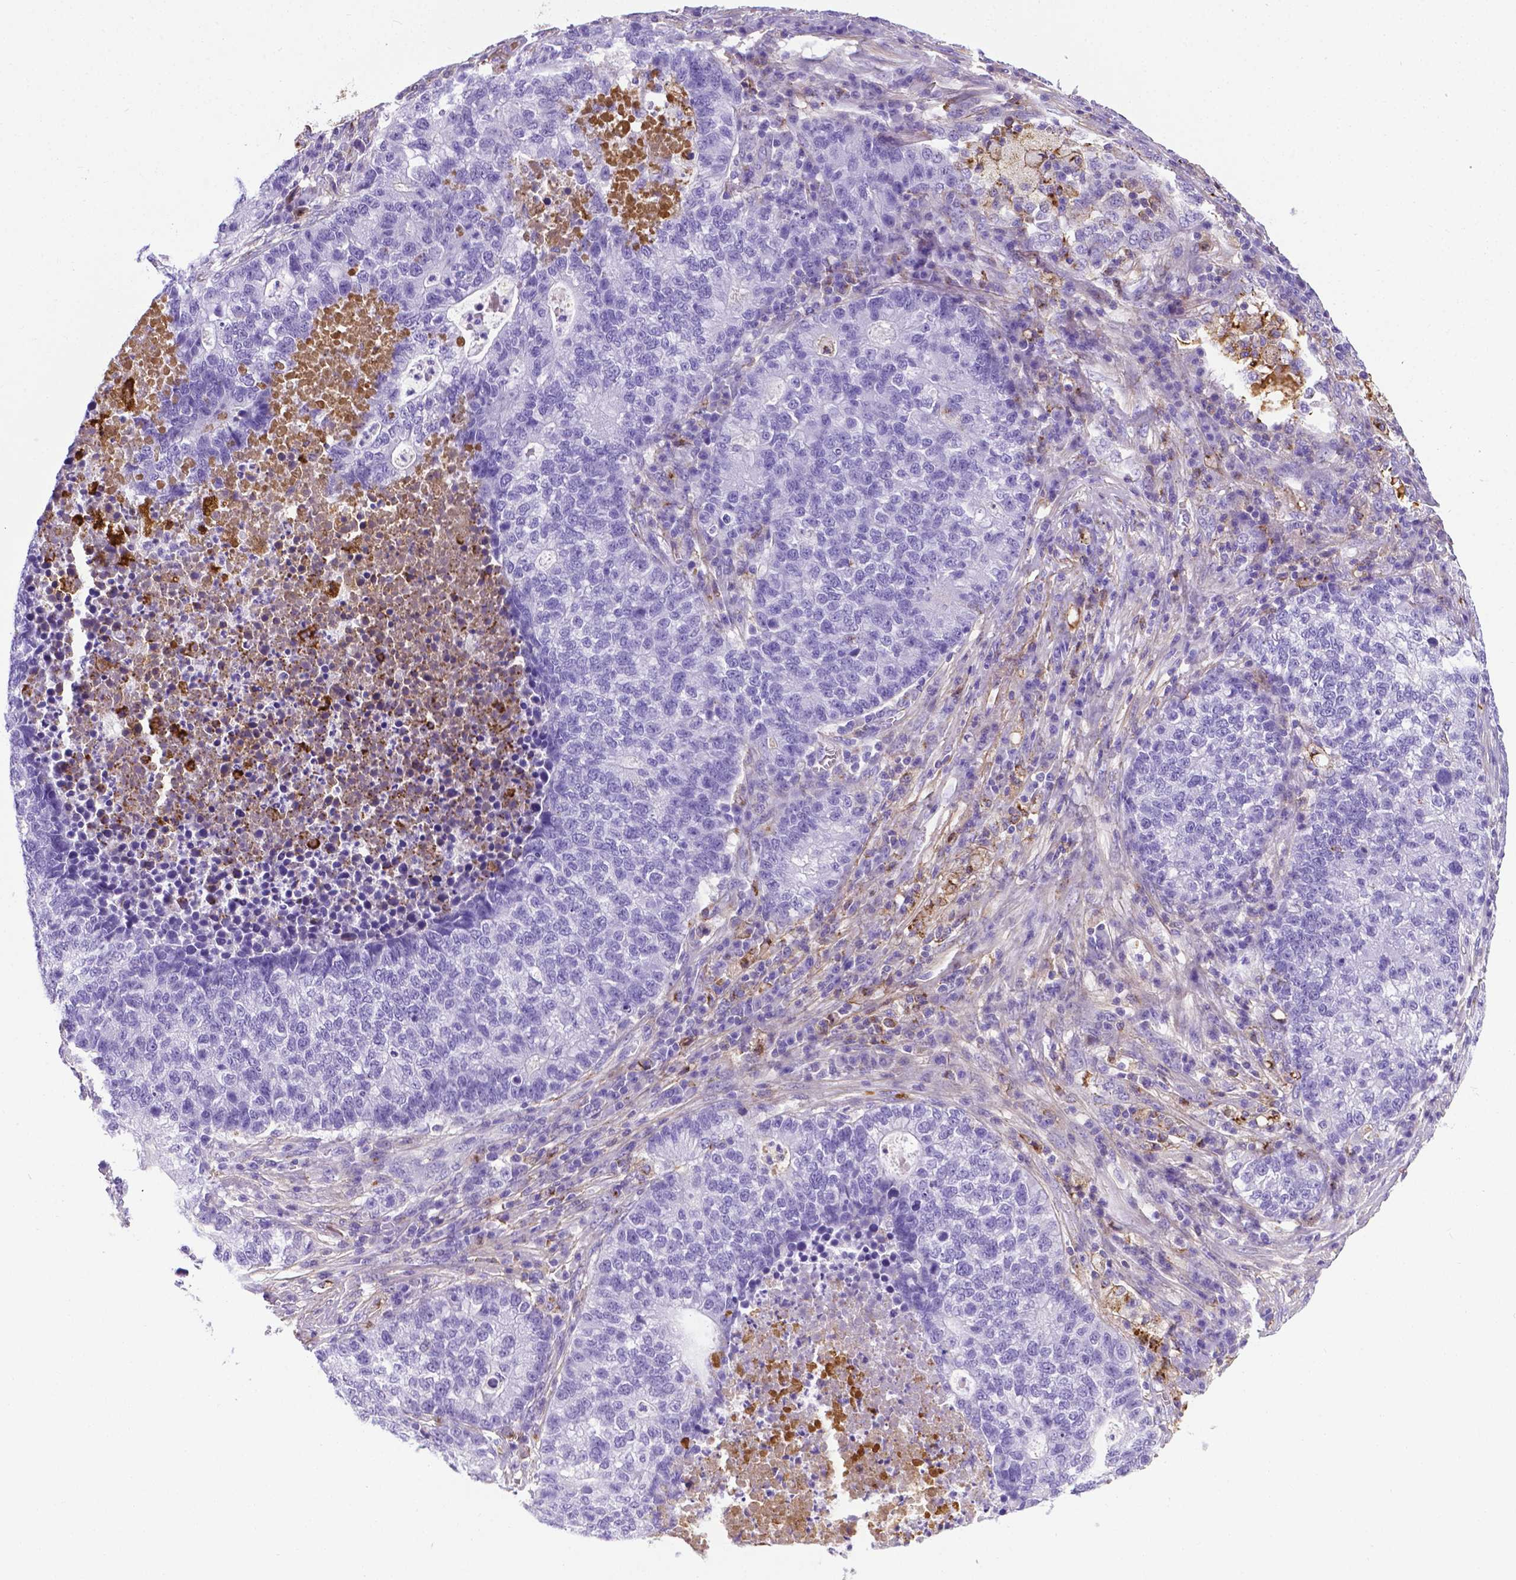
{"staining": {"intensity": "negative", "quantity": "none", "location": "none"}, "tissue": "lung cancer", "cell_type": "Tumor cells", "image_type": "cancer", "snomed": [{"axis": "morphology", "description": "Adenocarcinoma, NOS"}, {"axis": "topography", "description": "Lung"}], "caption": "Tumor cells are negative for brown protein staining in lung adenocarcinoma.", "gene": "APOE", "patient": {"sex": "male", "age": 57}}